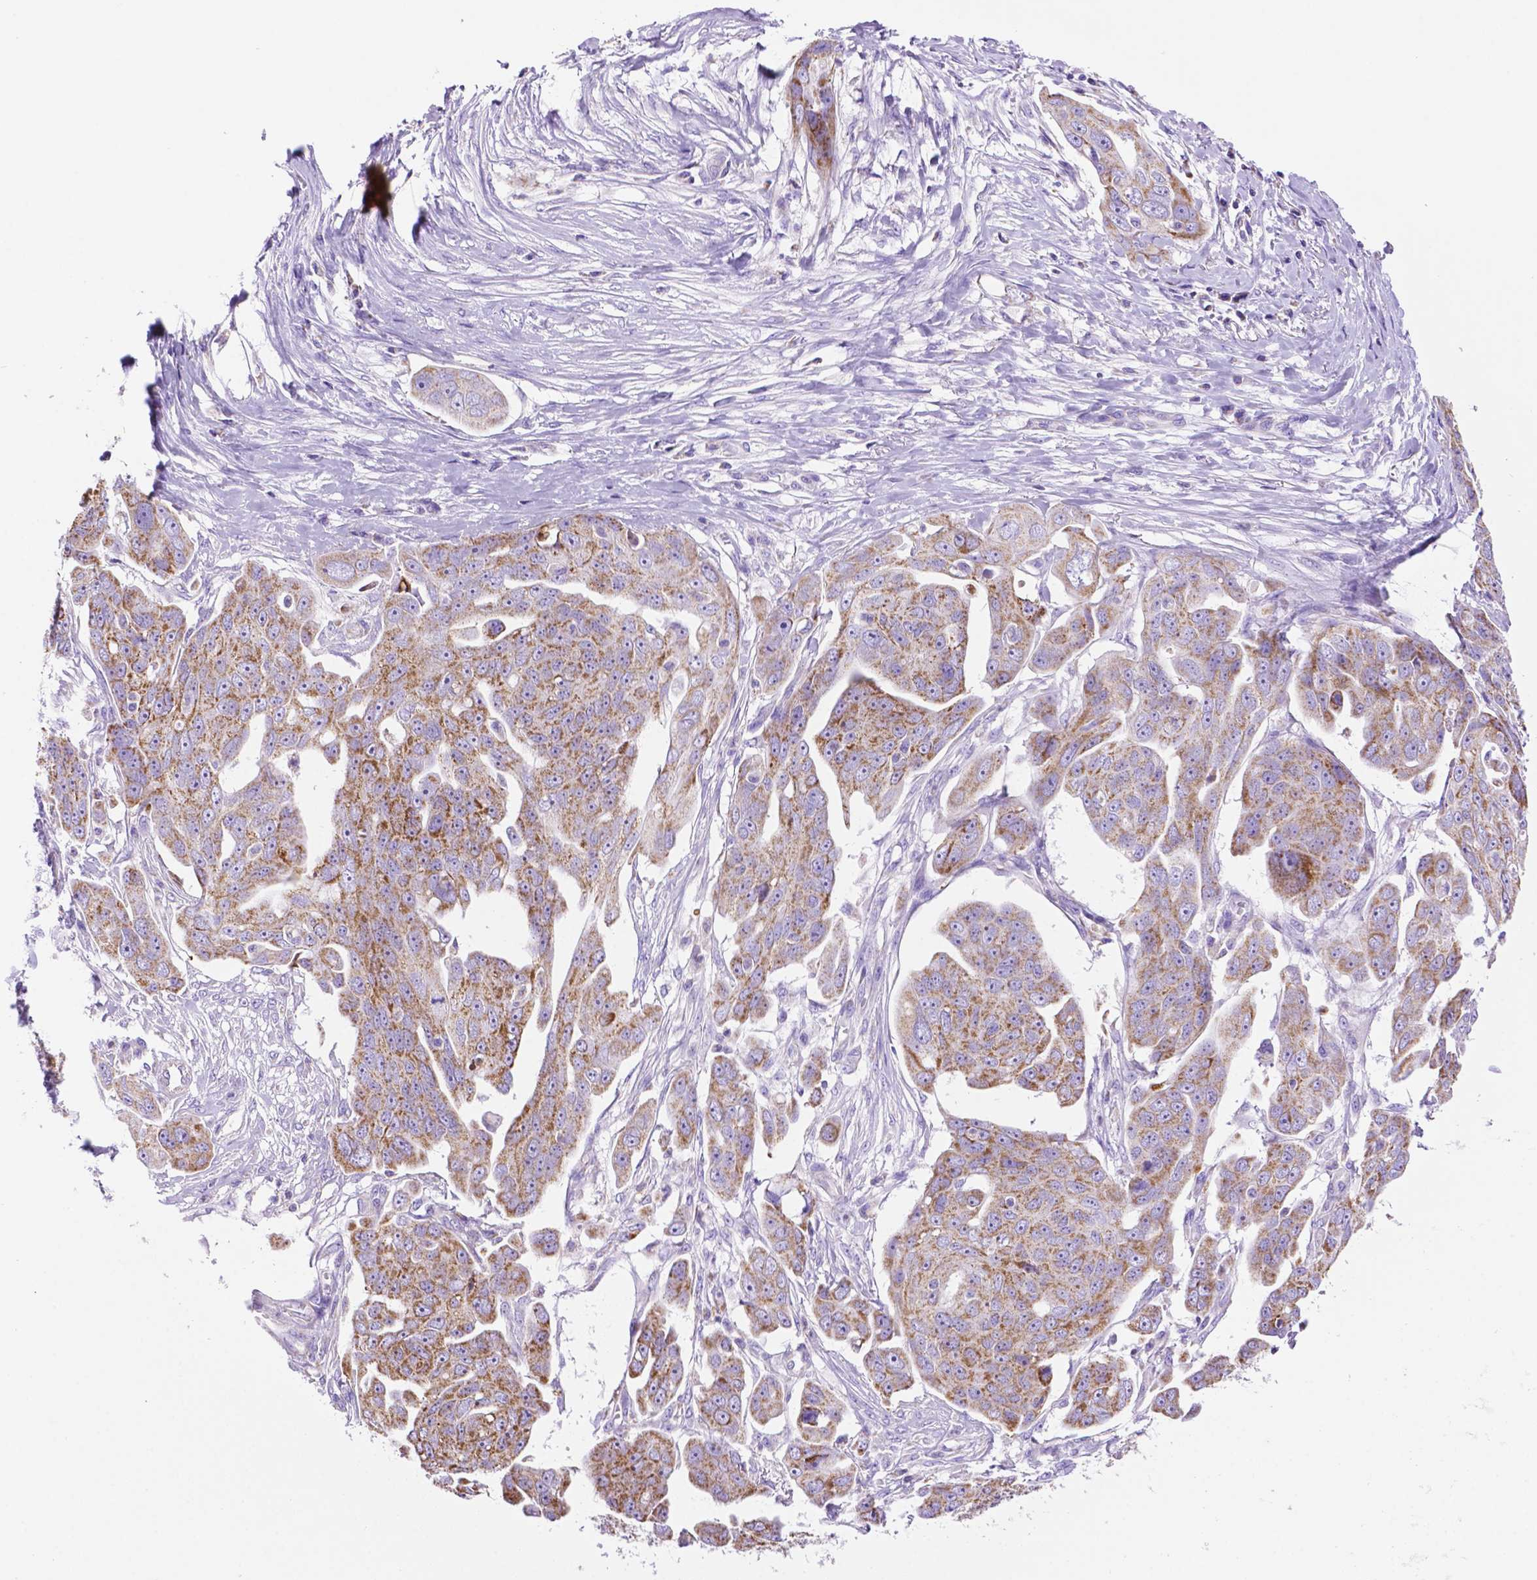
{"staining": {"intensity": "moderate", "quantity": ">75%", "location": "cytoplasmic/membranous"}, "tissue": "ovarian cancer", "cell_type": "Tumor cells", "image_type": "cancer", "snomed": [{"axis": "morphology", "description": "Carcinoma, endometroid"}, {"axis": "topography", "description": "Ovary"}], "caption": "Human ovarian endometroid carcinoma stained for a protein (brown) displays moderate cytoplasmic/membranous positive positivity in about >75% of tumor cells.", "gene": "GDPD5", "patient": {"sex": "female", "age": 70}}